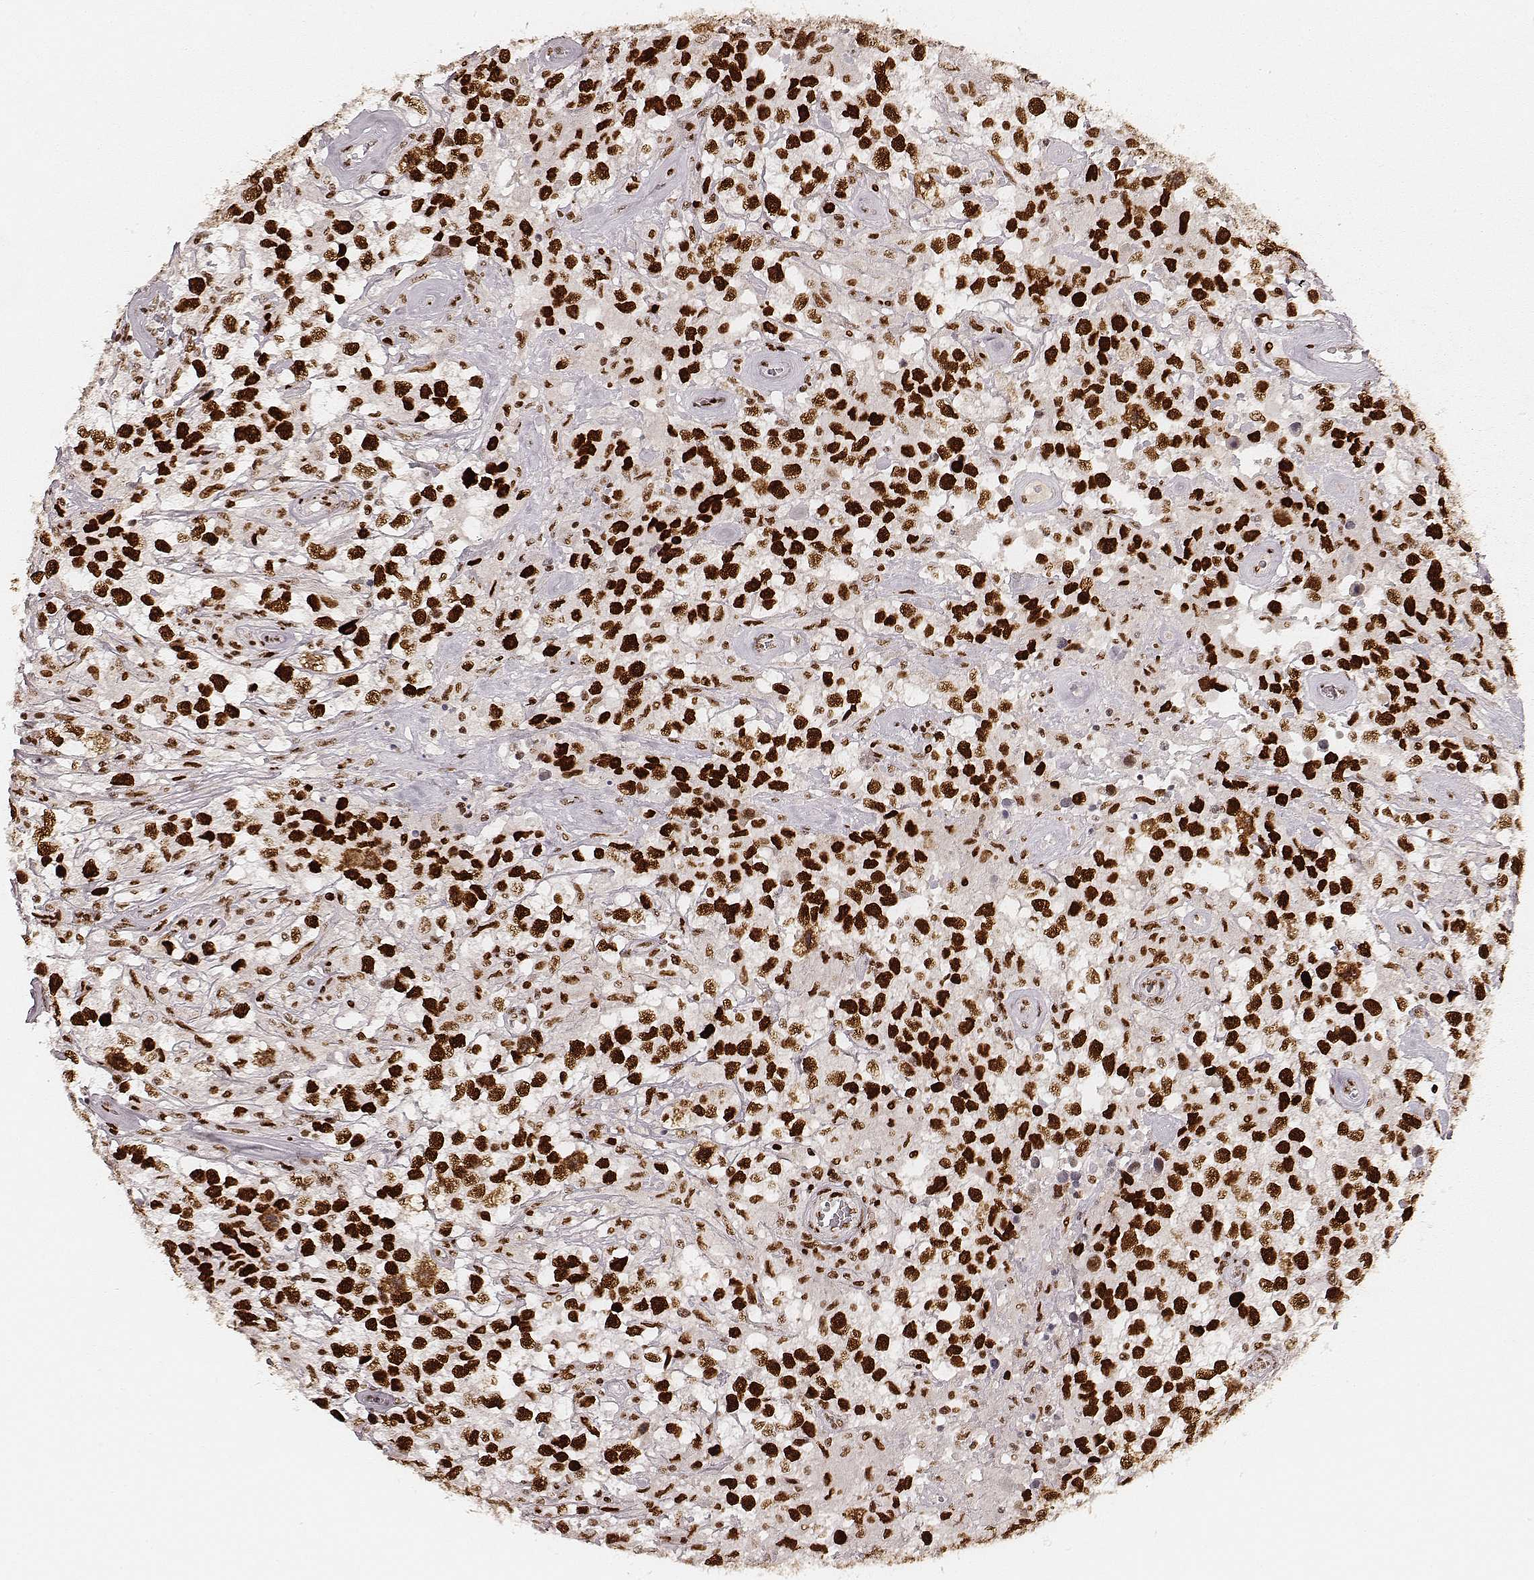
{"staining": {"intensity": "strong", "quantity": ">75%", "location": "nuclear"}, "tissue": "testis cancer", "cell_type": "Tumor cells", "image_type": "cancer", "snomed": [{"axis": "morphology", "description": "Seminoma, NOS"}, {"axis": "topography", "description": "Testis"}], "caption": "Testis cancer (seminoma) stained with a protein marker displays strong staining in tumor cells.", "gene": "HNRNPC", "patient": {"sex": "male", "age": 43}}